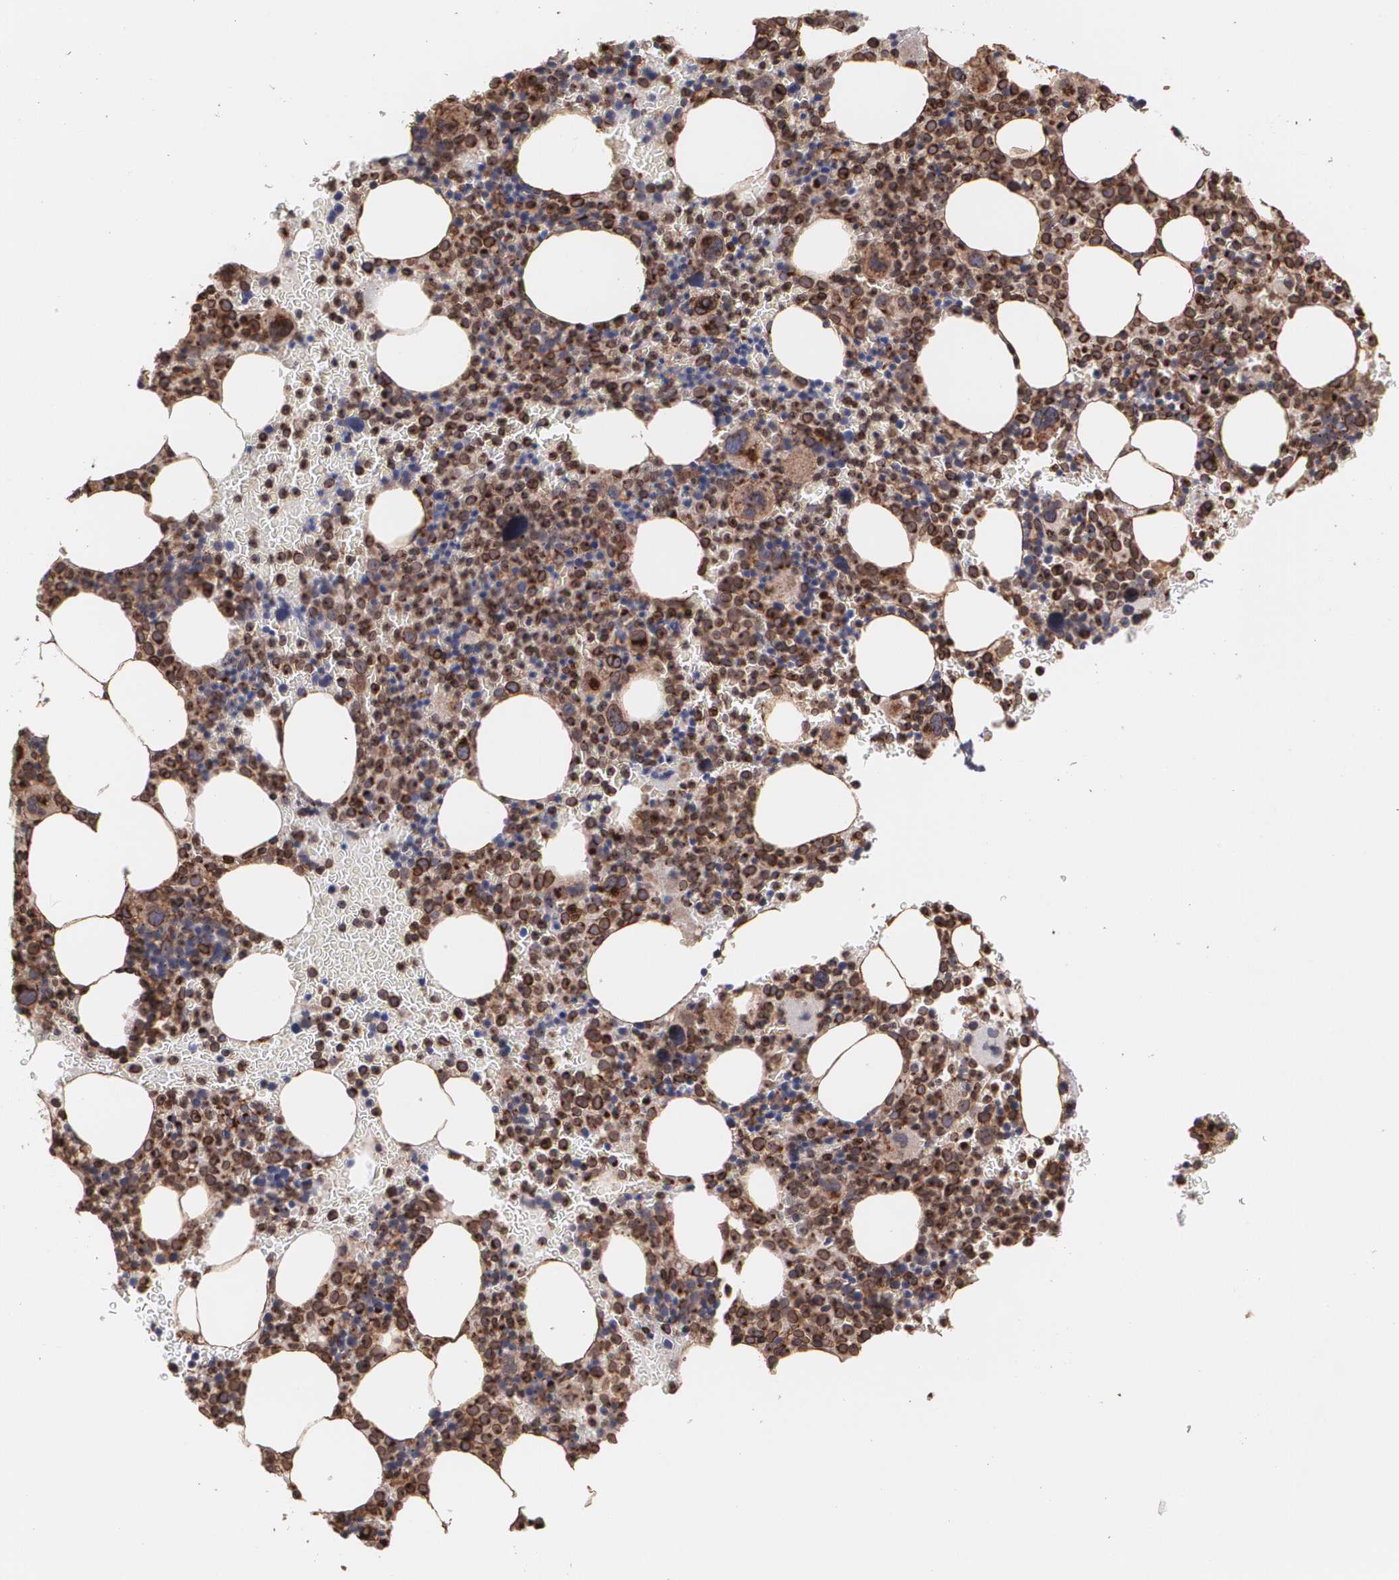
{"staining": {"intensity": "strong", "quantity": ">75%", "location": "cytoplasmic/membranous"}, "tissue": "bone marrow", "cell_type": "Hematopoietic cells", "image_type": "normal", "snomed": [{"axis": "morphology", "description": "Normal tissue, NOS"}, {"axis": "topography", "description": "Bone marrow"}], "caption": "Immunohistochemistry histopathology image of benign bone marrow: bone marrow stained using IHC reveals high levels of strong protein expression localized specifically in the cytoplasmic/membranous of hematopoietic cells, appearing as a cytoplasmic/membranous brown color.", "gene": "TRIP11", "patient": {"sex": "male", "age": 68}}